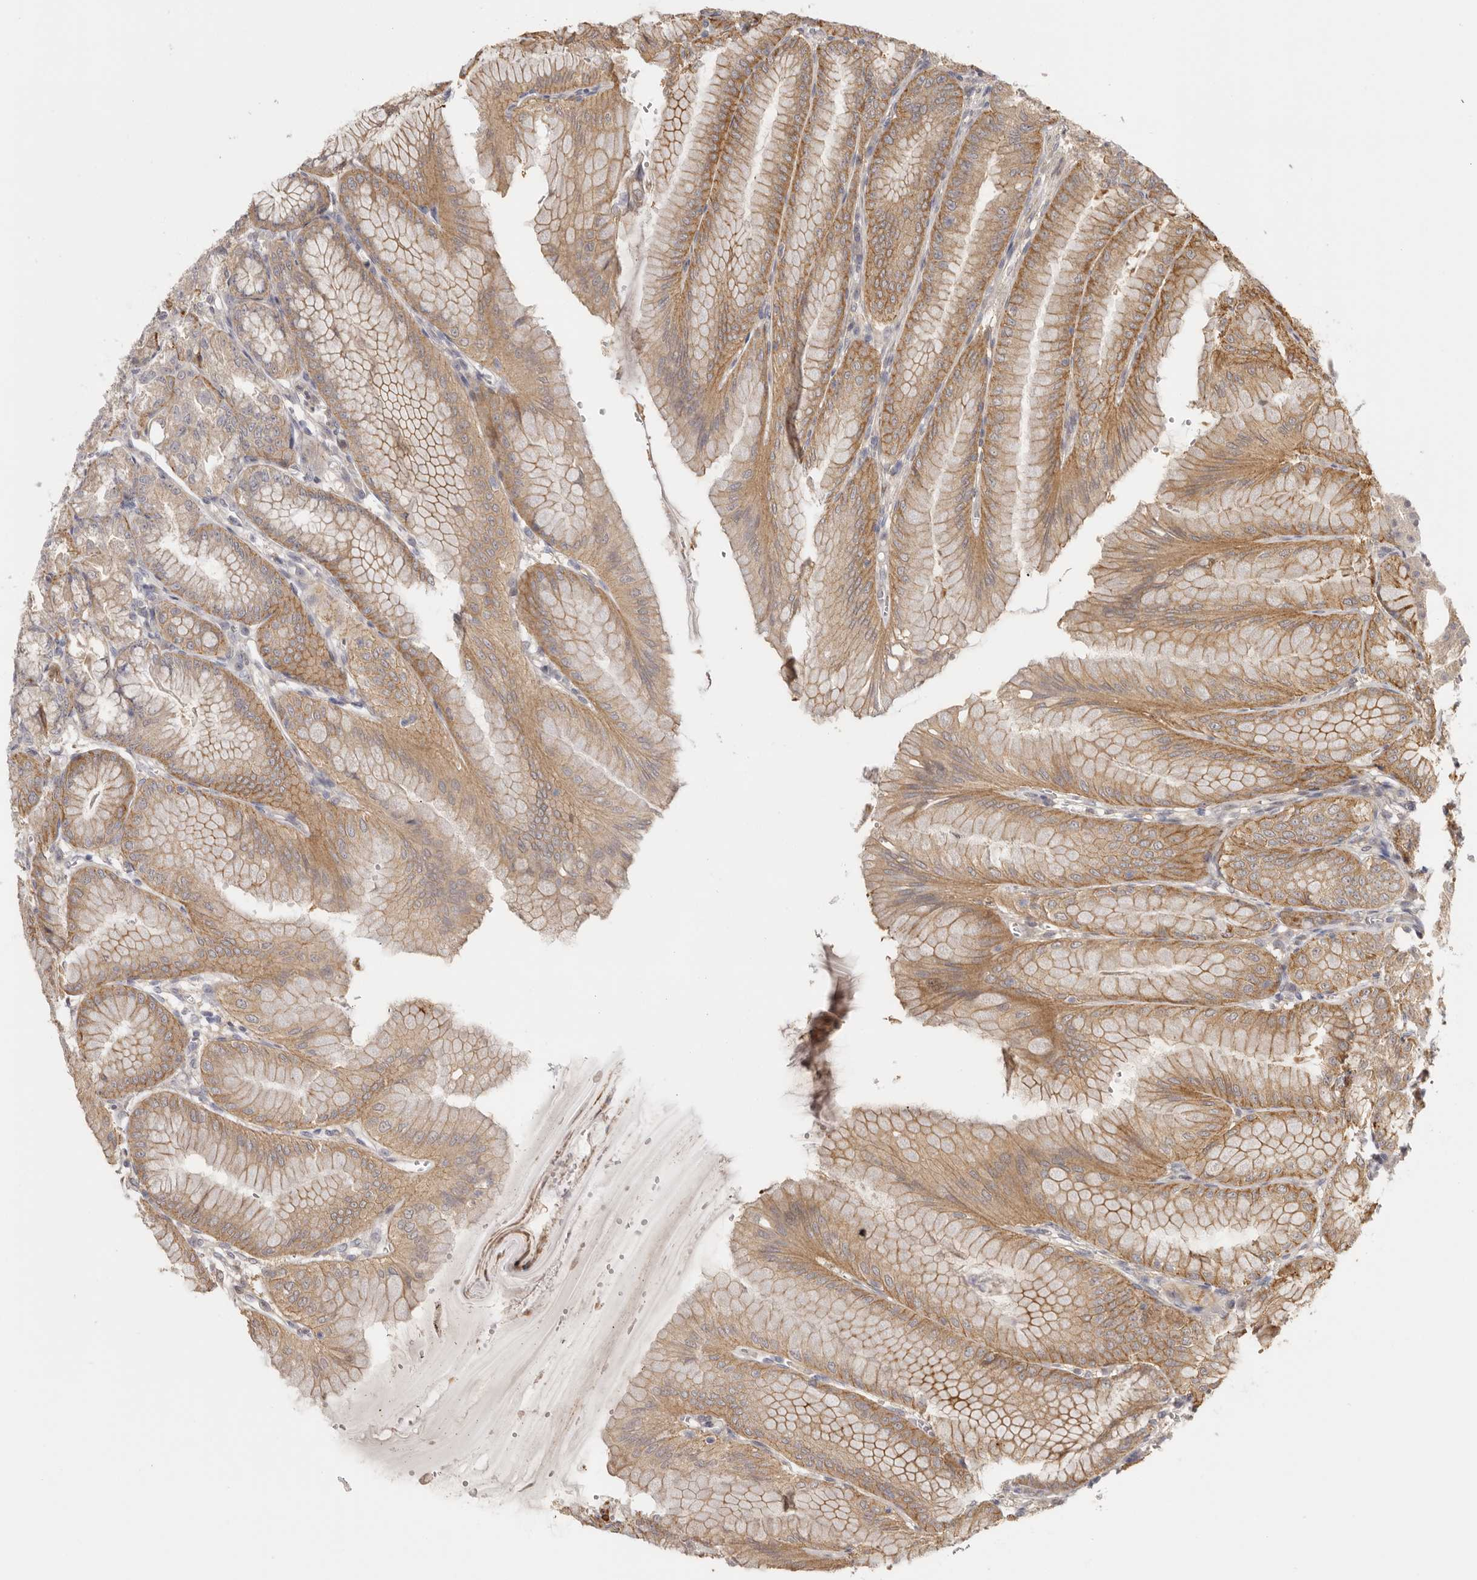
{"staining": {"intensity": "moderate", "quantity": "25%-75%", "location": "cytoplasmic/membranous"}, "tissue": "stomach", "cell_type": "Glandular cells", "image_type": "normal", "snomed": [{"axis": "morphology", "description": "Normal tissue, NOS"}, {"axis": "topography", "description": "Stomach, lower"}], "caption": "A micrograph of human stomach stained for a protein reveals moderate cytoplasmic/membranous brown staining in glandular cells. (brown staining indicates protein expression, while blue staining denotes nuclei).", "gene": "MSRB2", "patient": {"sex": "male", "age": 71}}